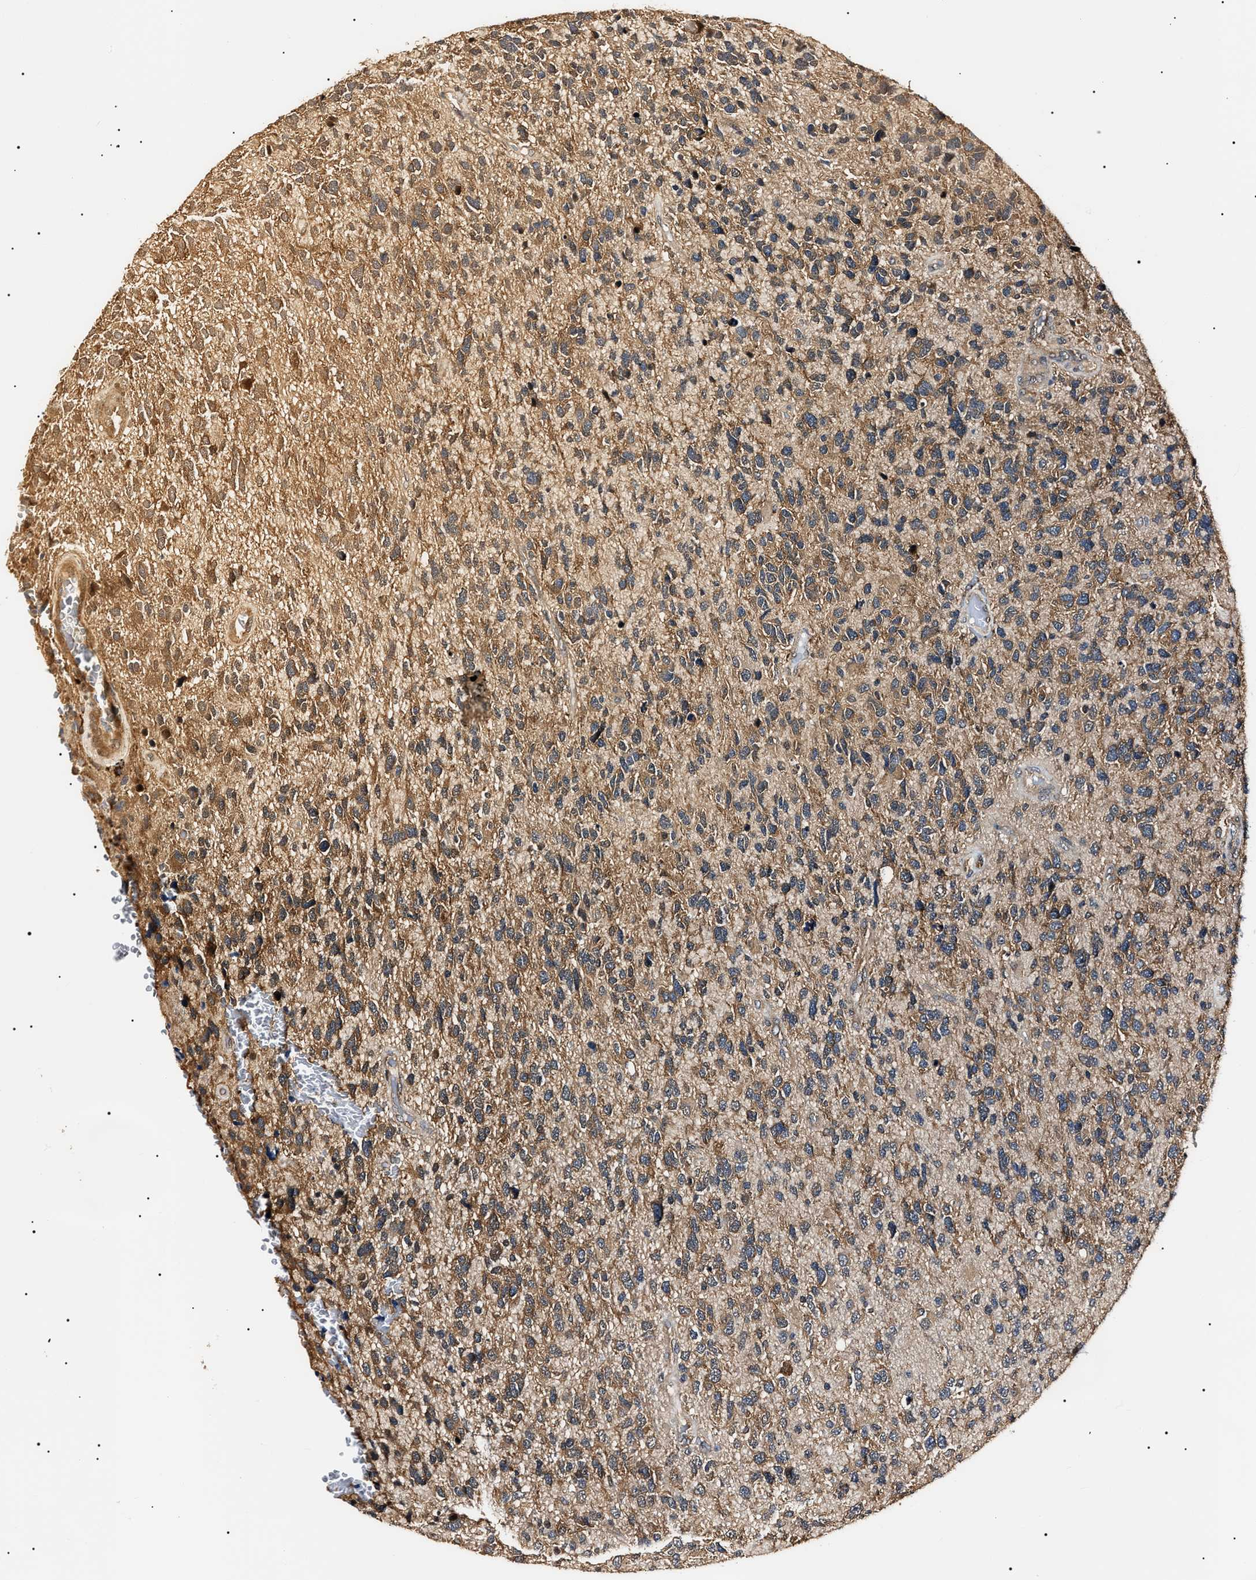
{"staining": {"intensity": "moderate", "quantity": ">75%", "location": "cytoplasmic/membranous"}, "tissue": "glioma", "cell_type": "Tumor cells", "image_type": "cancer", "snomed": [{"axis": "morphology", "description": "Glioma, malignant, High grade"}, {"axis": "topography", "description": "Brain"}], "caption": "The immunohistochemical stain shows moderate cytoplasmic/membranous staining in tumor cells of glioma tissue.", "gene": "CCT8", "patient": {"sex": "female", "age": 58}}